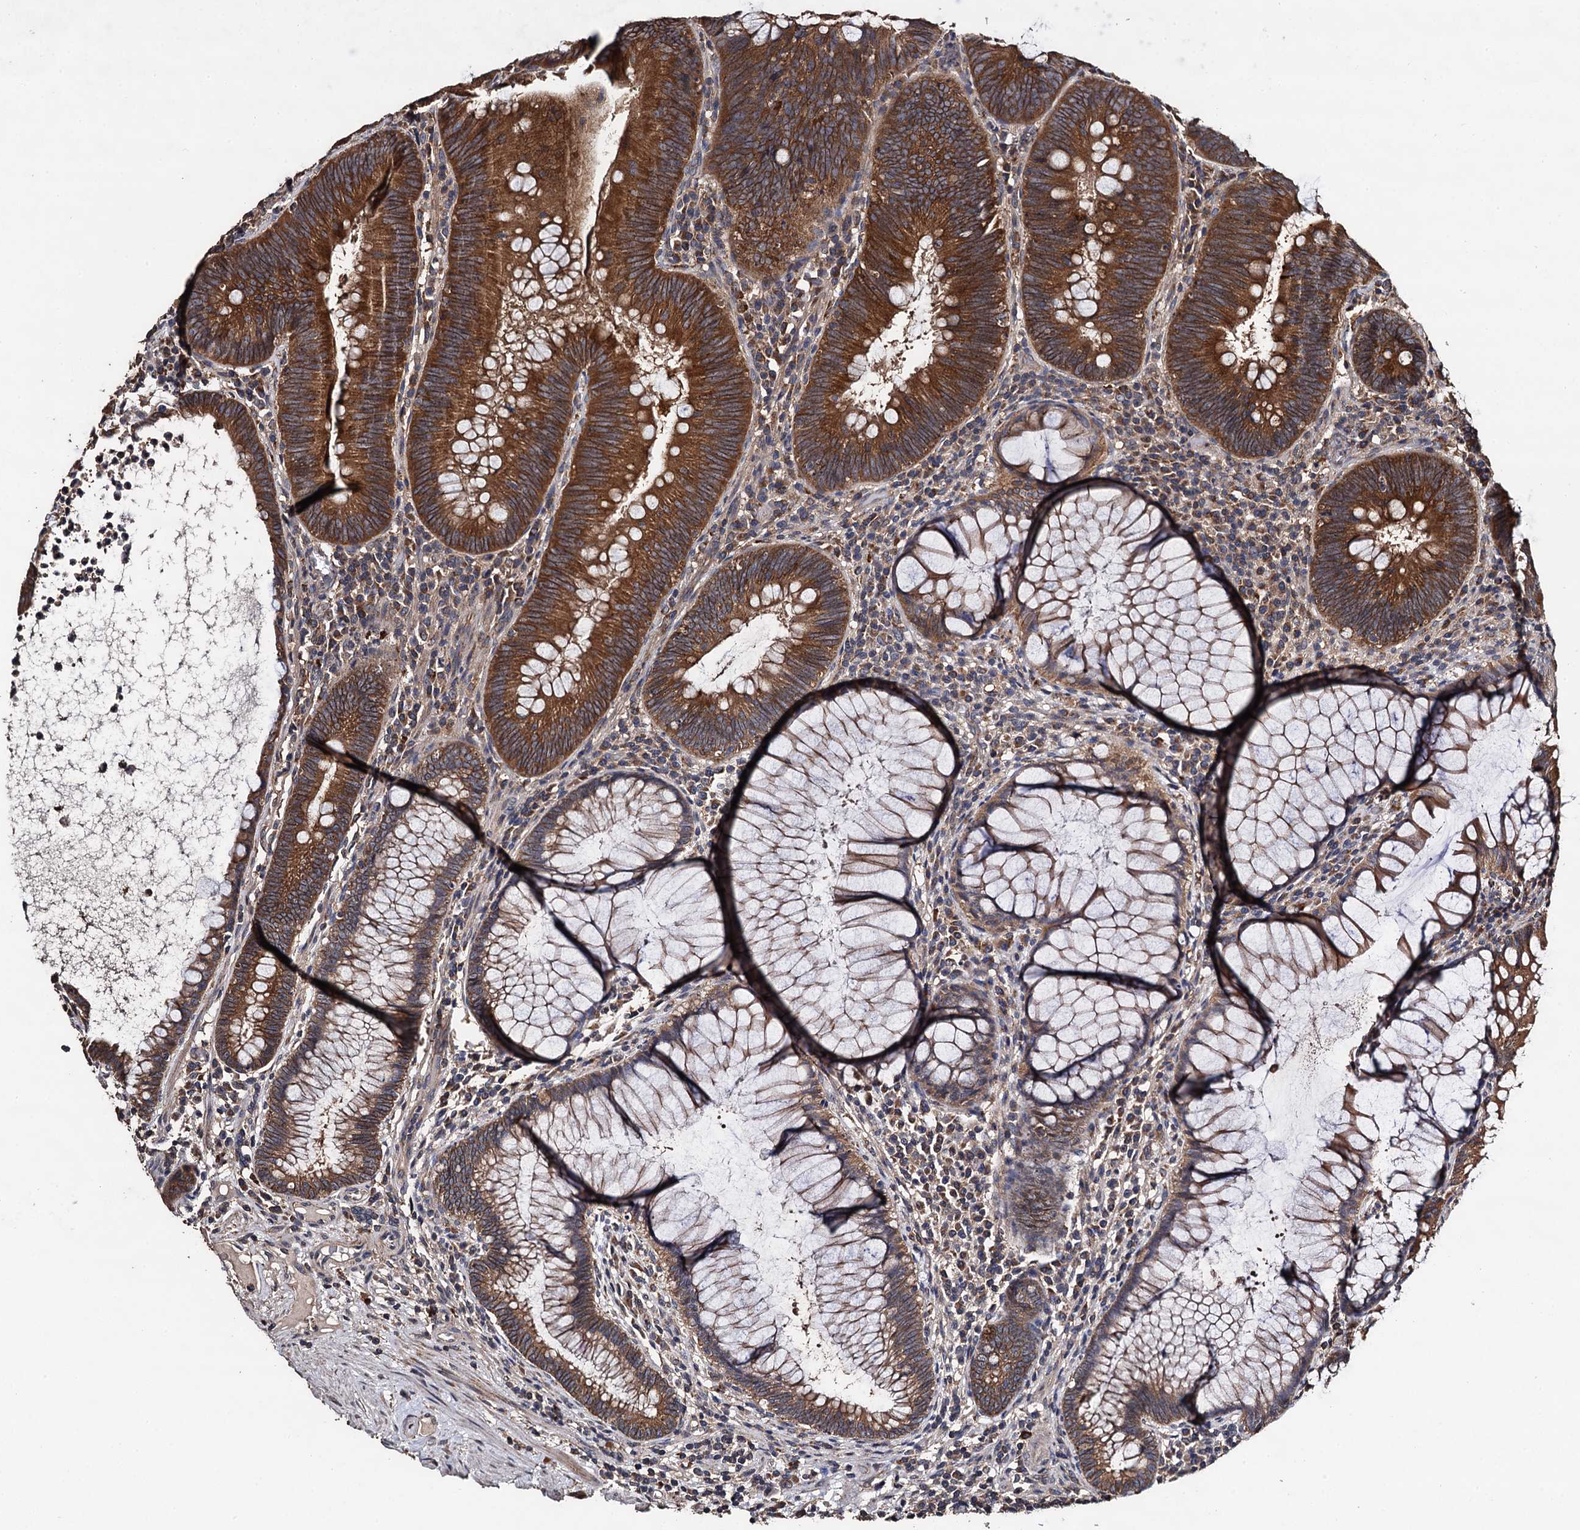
{"staining": {"intensity": "strong", "quantity": ">75%", "location": "cytoplasmic/membranous"}, "tissue": "colorectal cancer", "cell_type": "Tumor cells", "image_type": "cancer", "snomed": [{"axis": "morphology", "description": "Adenocarcinoma, NOS"}, {"axis": "topography", "description": "Rectum"}], "caption": "About >75% of tumor cells in human adenocarcinoma (colorectal) display strong cytoplasmic/membranous protein positivity as visualized by brown immunohistochemical staining.", "gene": "PPTC7", "patient": {"sex": "female", "age": 75}}